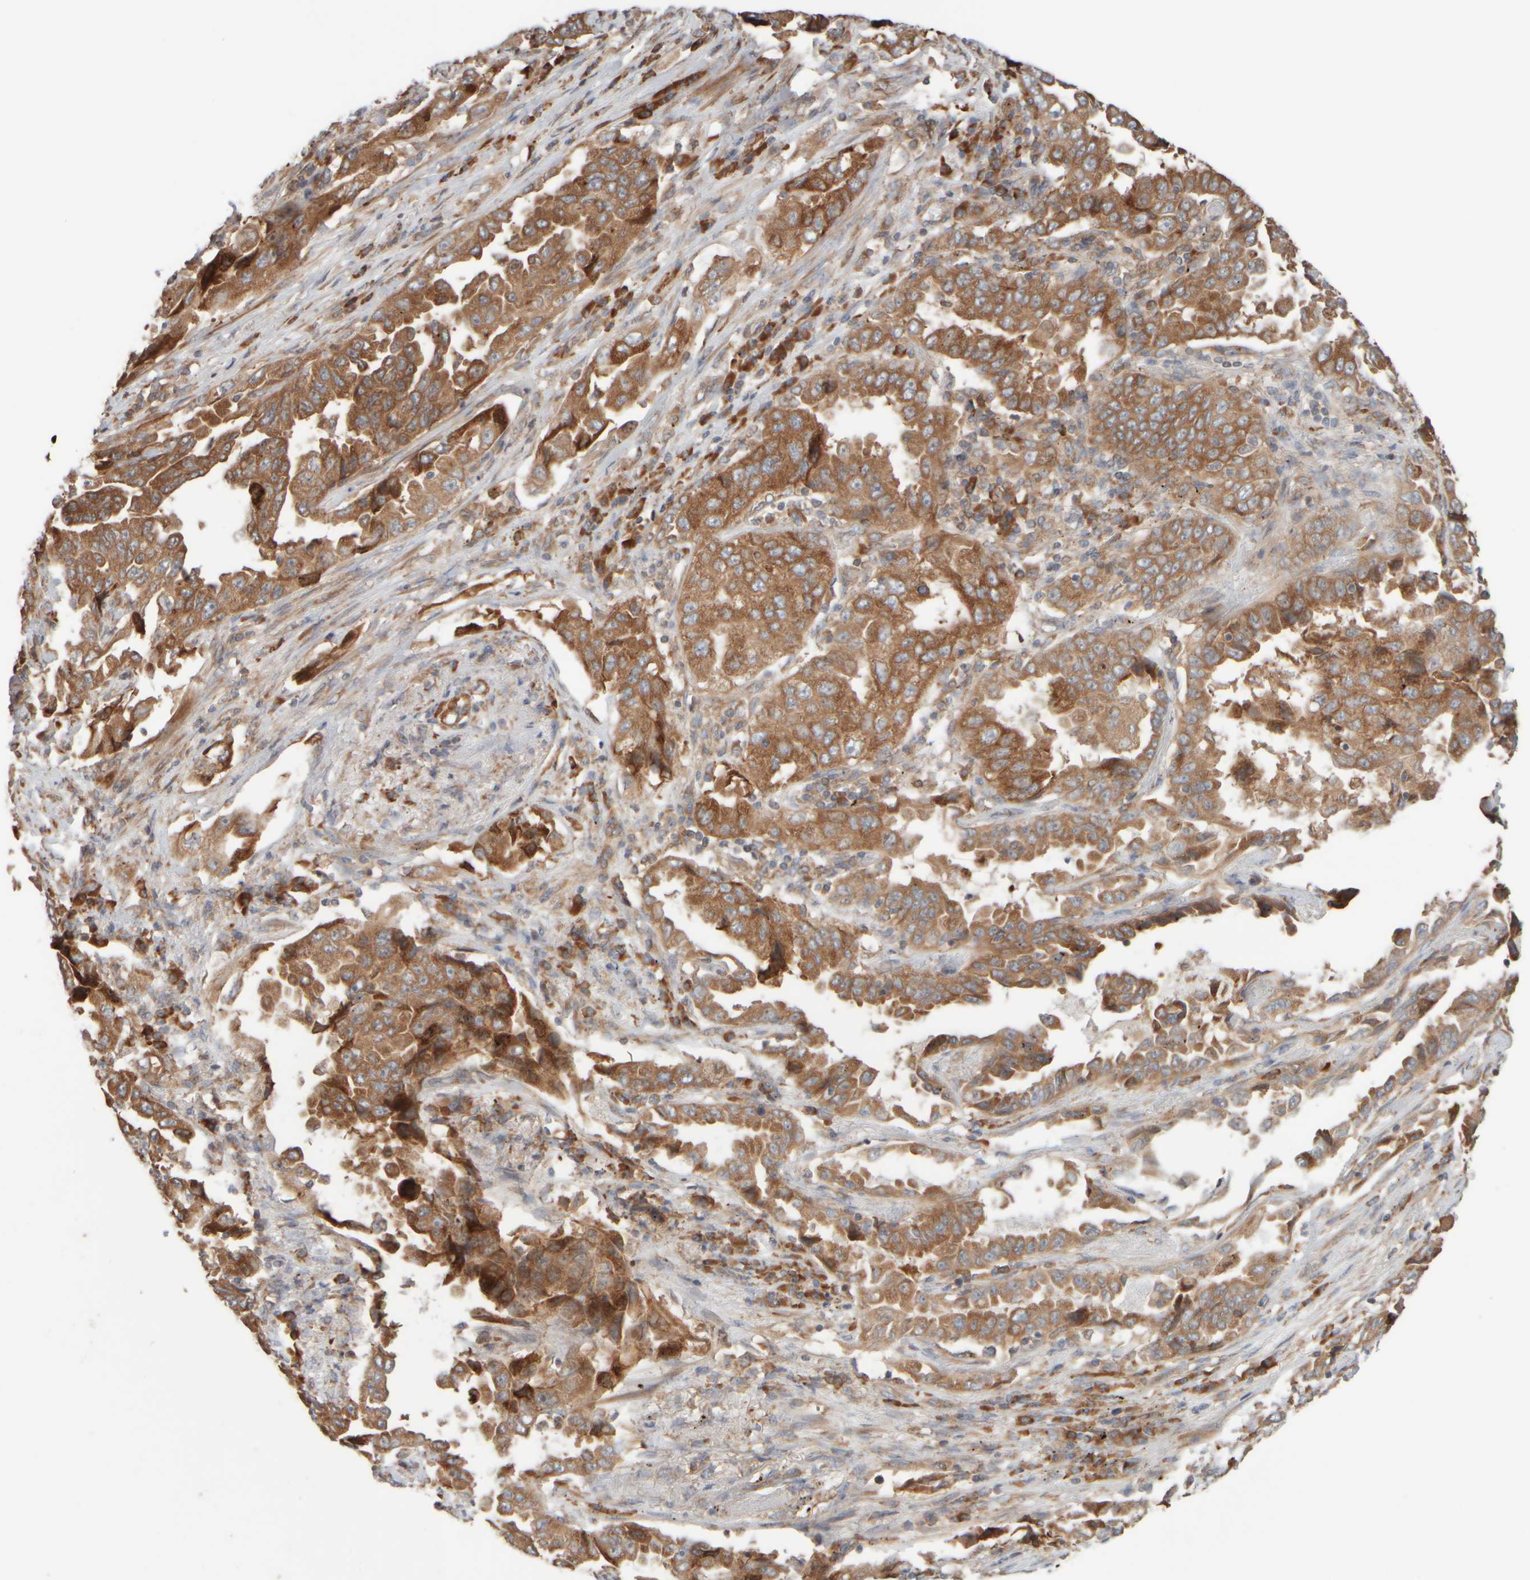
{"staining": {"intensity": "strong", "quantity": ">75%", "location": "cytoplasmic/membranous"}, "tissue": "lung cancer", "cell_type": "Tumor cells", "image_type": "cancer", "snomed": [{"axis": "morphology", "description": "Adenocarcinoma, NOS"}, {"axis": "topography", "description": "Lung"}], "caption": "DAB (3,3'-diaminobenzidine) immunohistochemical staining of human adenocarcinoma (lung) exhibits strong cytoplasmic/membranous protein expression in approximately >75% of tumor cells. (DAB (3,3'-diaminobenzidine) IHC, brown staining for protein, blue staining for nuclei).", "gene": "EIF2B3", "patient": {"sex": "female", "age": 51}}